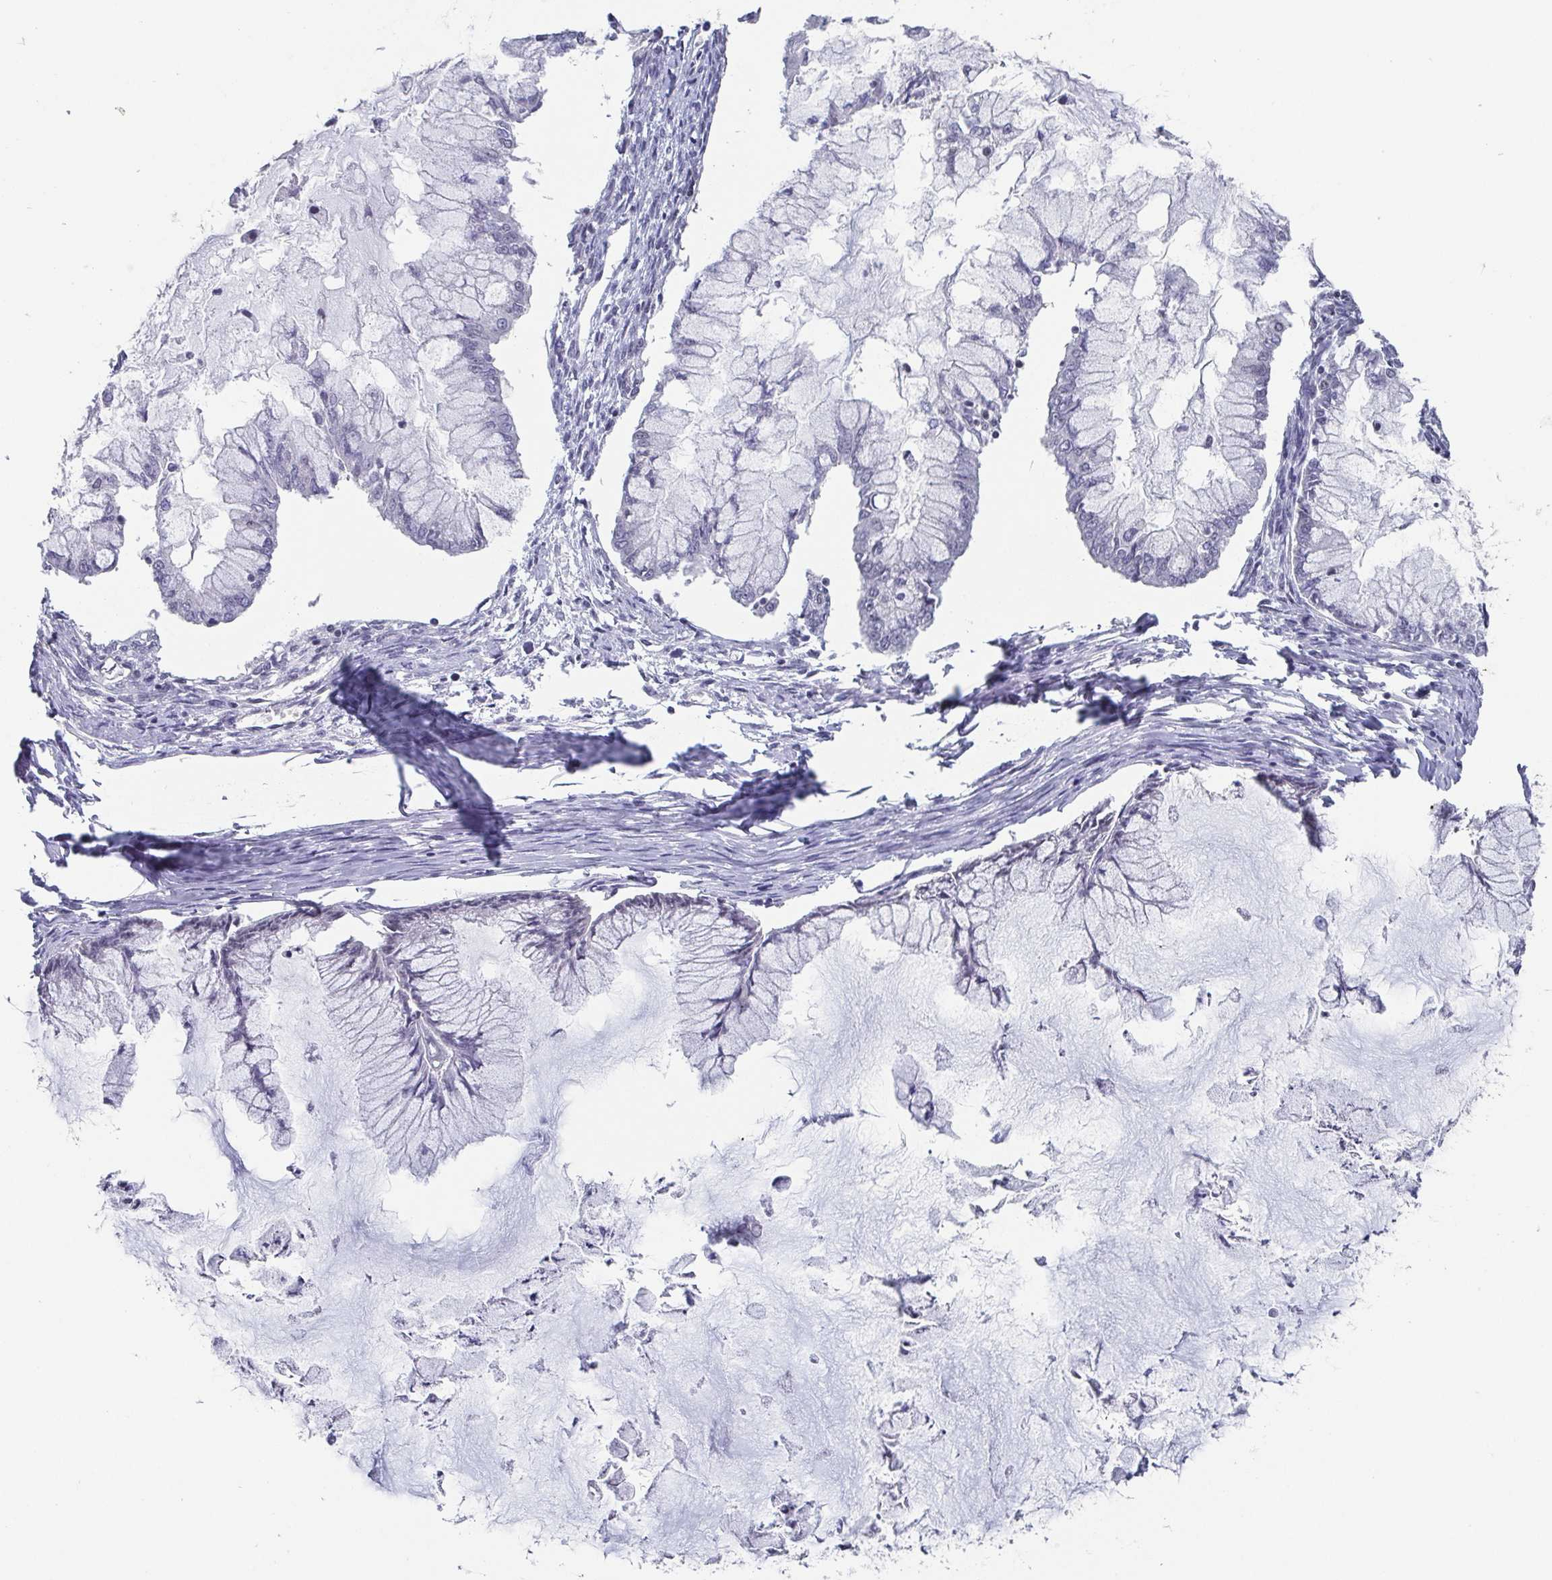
{"staining": {"intensity": "negative", "quantity": "none", "location": "none"}, "tissue": "ovarian cancer", "cell_type": "Tumor cells", "image_type": "cancer", "snomed": [{"axis": "morphology", "description": "Cystadenocarcinoma, mucinous, NOS"}, {"axis": "topography", "description": "Ovary"}], "caption": "Immunohistochemistry (IHC) micrograph of neoplastic tissue: human mucinous cystadenocarcinoma (ovarian) stained with DAB (3,3'-diaminobenzidine) exhibits no significant protein positivity in tumor cells.", "gene": "CTCF", "patient": {"sex": "female", "age": 34}}